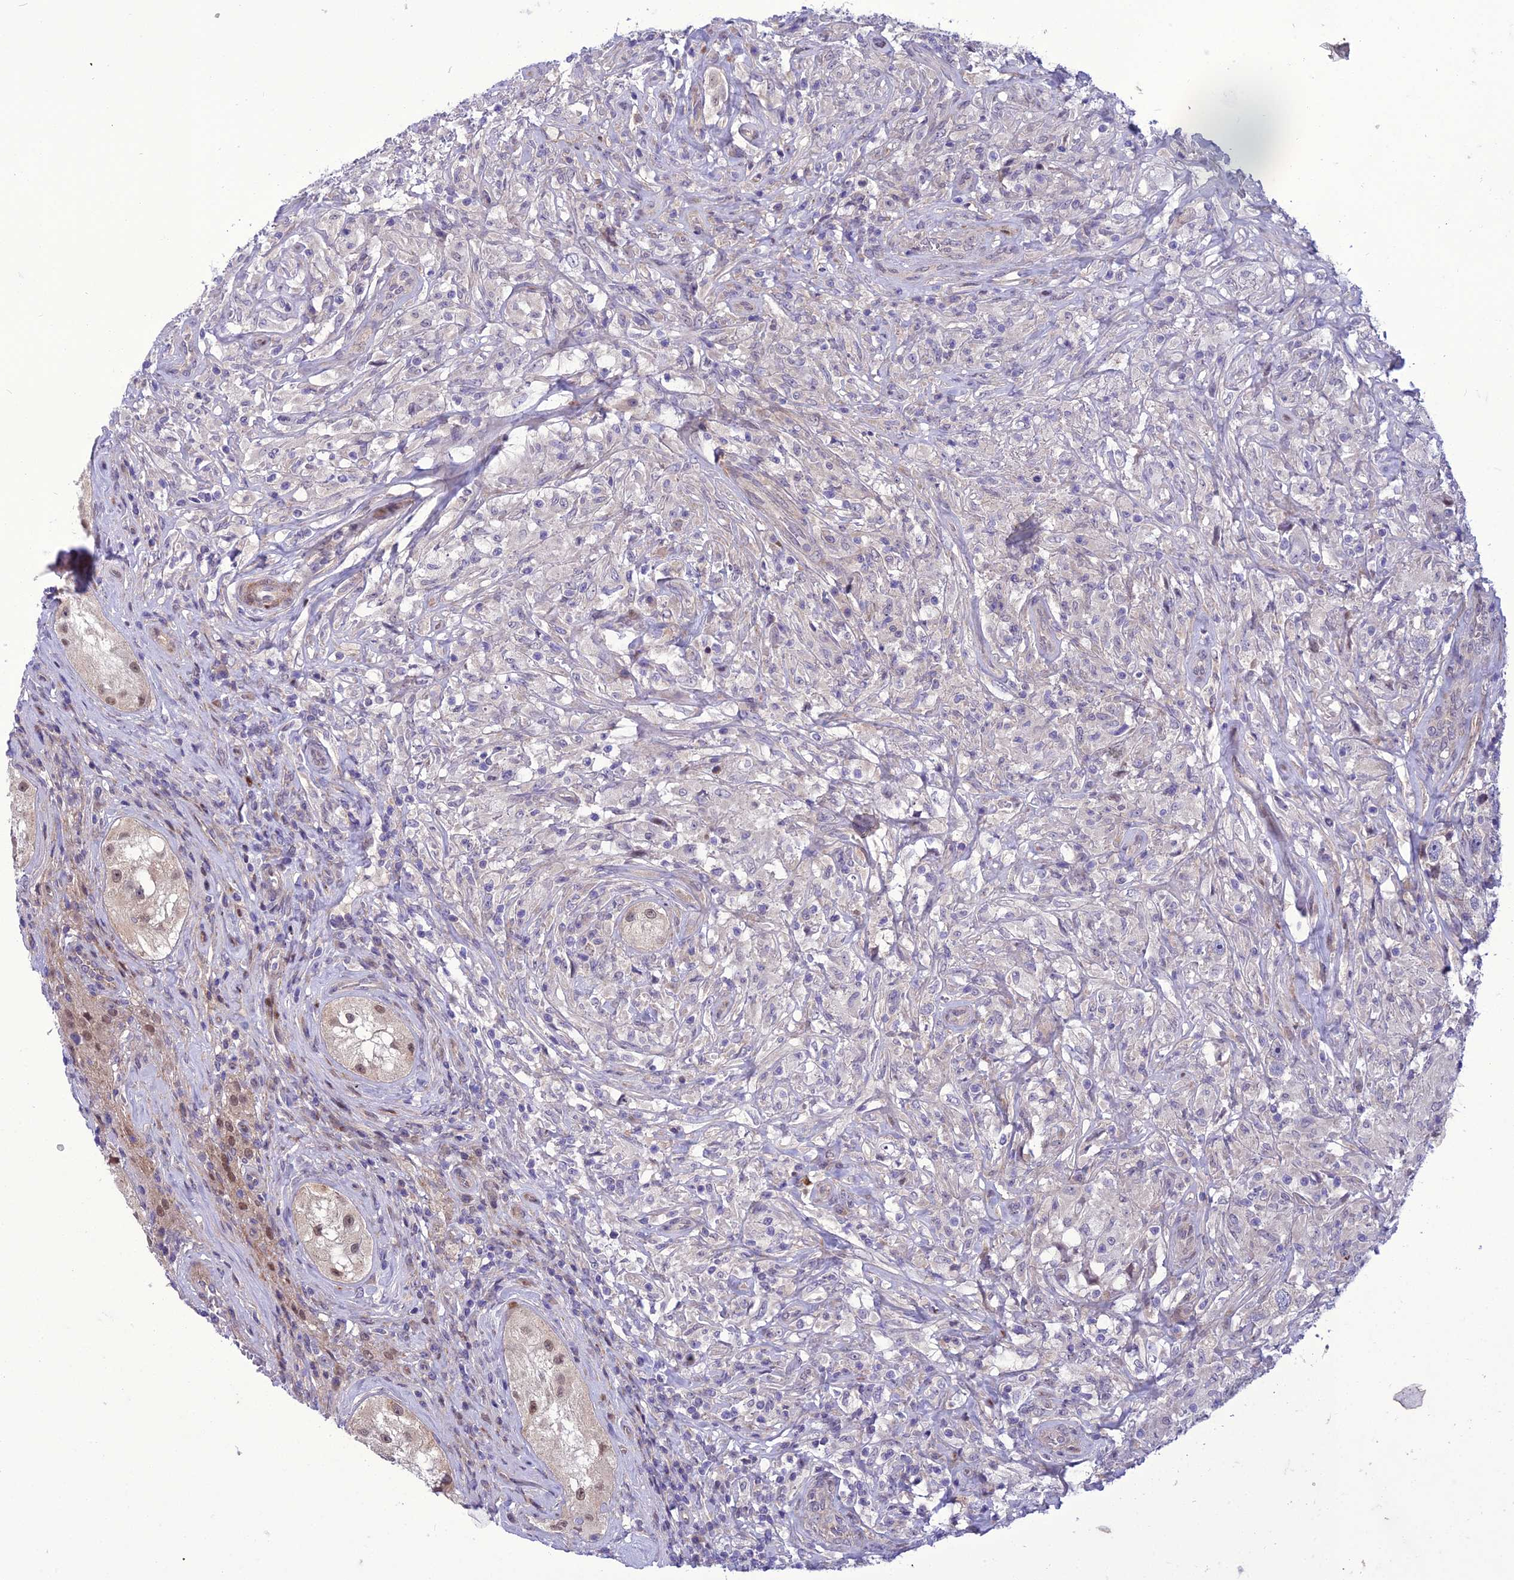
{"staining": {"intensity": "negative", "quantity": "none", "location": "none"}, "tissue": "testis cancer", "cell_type": "Tumor cells", "image_type": "cancer", "snomed": [{"axis": "morphology", "description": "Seminoma, NOS"}, {"axis": "topography", "description": "Testis"}], "caption": "Immunohistochemistry (IHC) histopathology image of neoplastic tissue: seminoma (testis) stained with DAB reveals no significant protein staining in tumor cells. (DAB immunohistochemistry with hematoxylin counter stain).", "gene": "GAB4", "patient": {"sex": "male", "age": 49}}